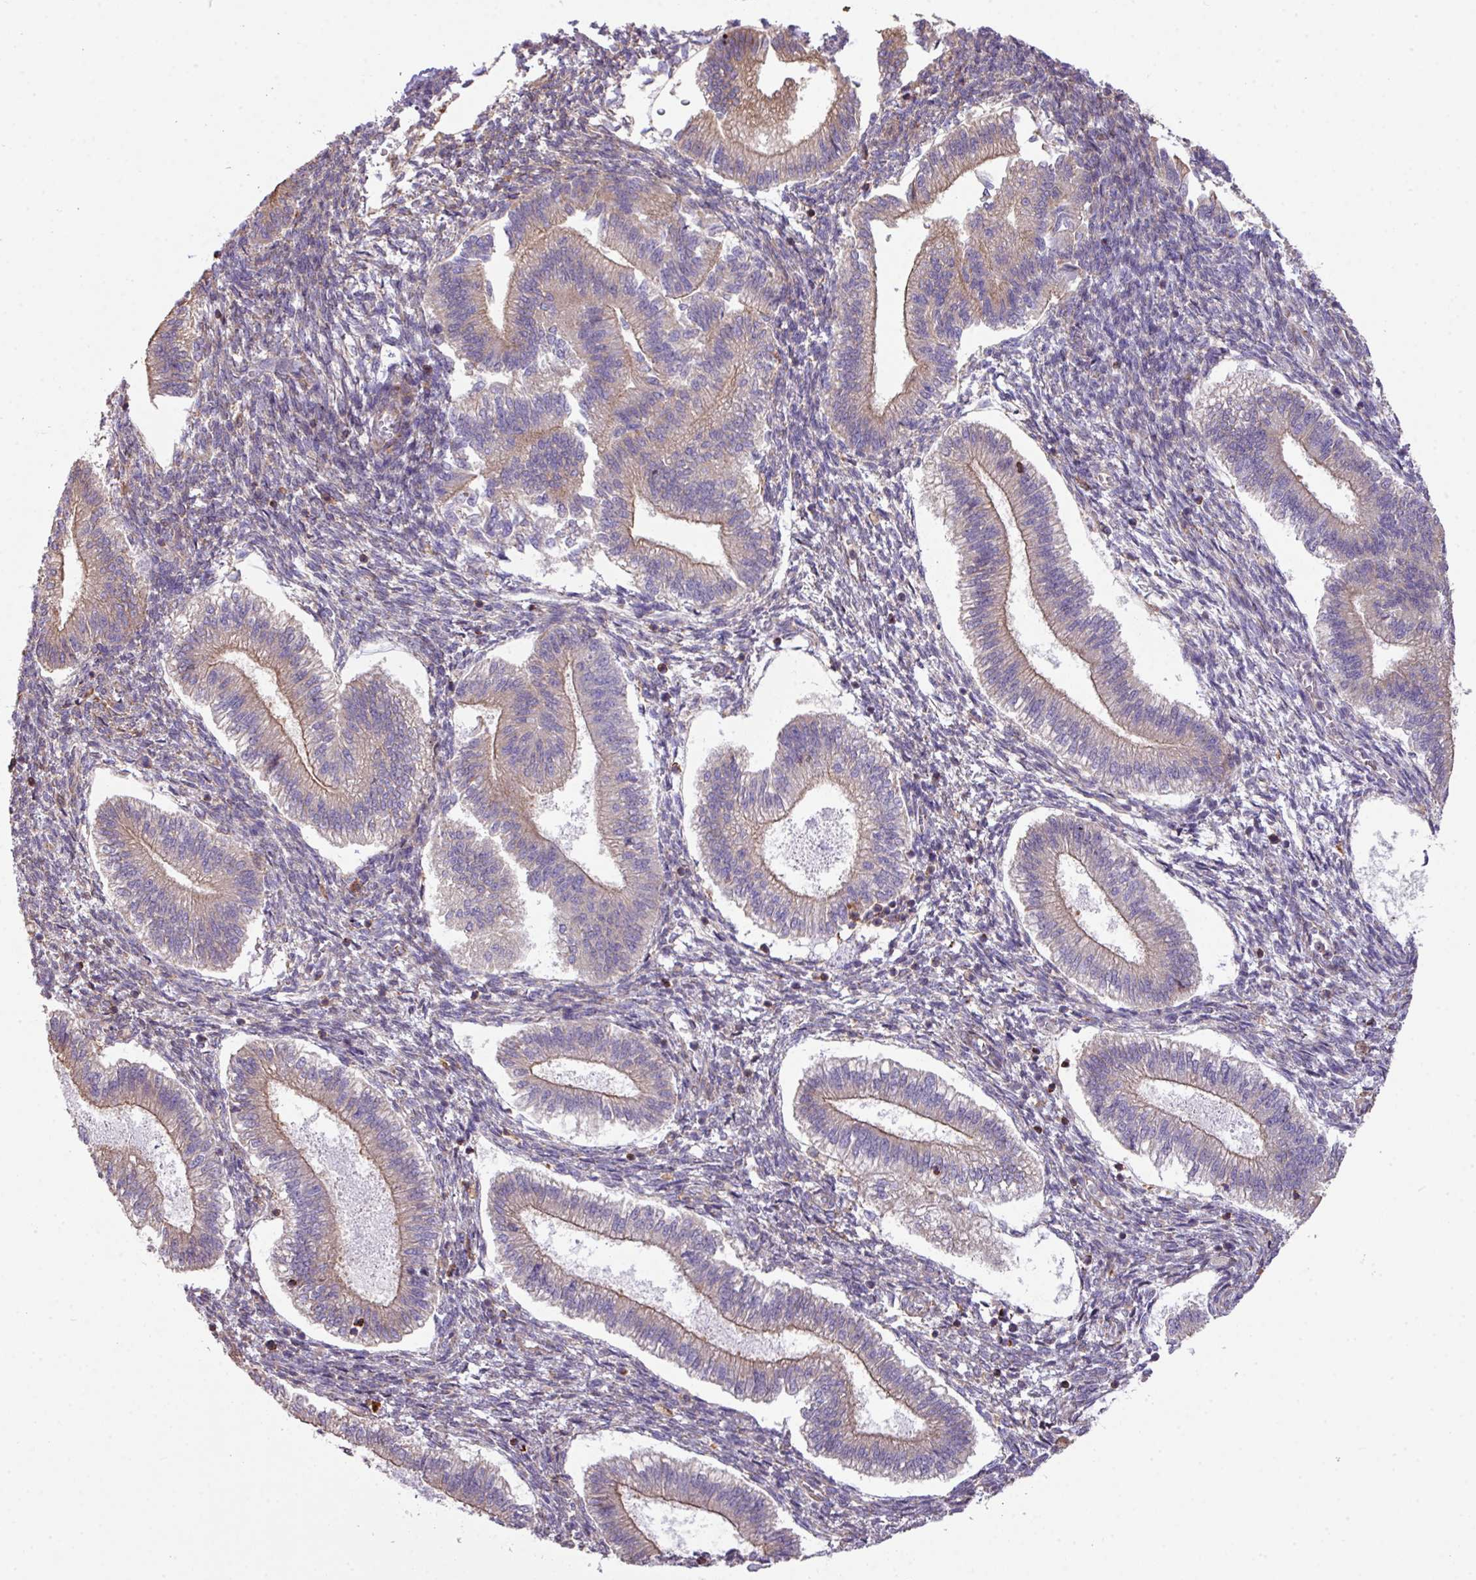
{"staining": {"intensity": "negative", "quantity": "none", "location": "none"}, "tissue": "endometrium", "cell_type": "Cells in endometrial stroma", "image_type": "normal", "snomed": [{"axis": "morphology", "description": "Normal tissue, NOS"}, {"axis": "topography", "description": "Endometrium"}], "caption": "A high-resolution image shows IHC staining of normal endometrium, which demonstrates no significant expression in cells in endometrial stroma. (Stains: DAB immunohistochemistry with hematoxylin counter stain, Microscopy: brightfield microscopy at high magnification).", "gene": "LRRC41", "patient": {"sex": "female", "age": 25}}